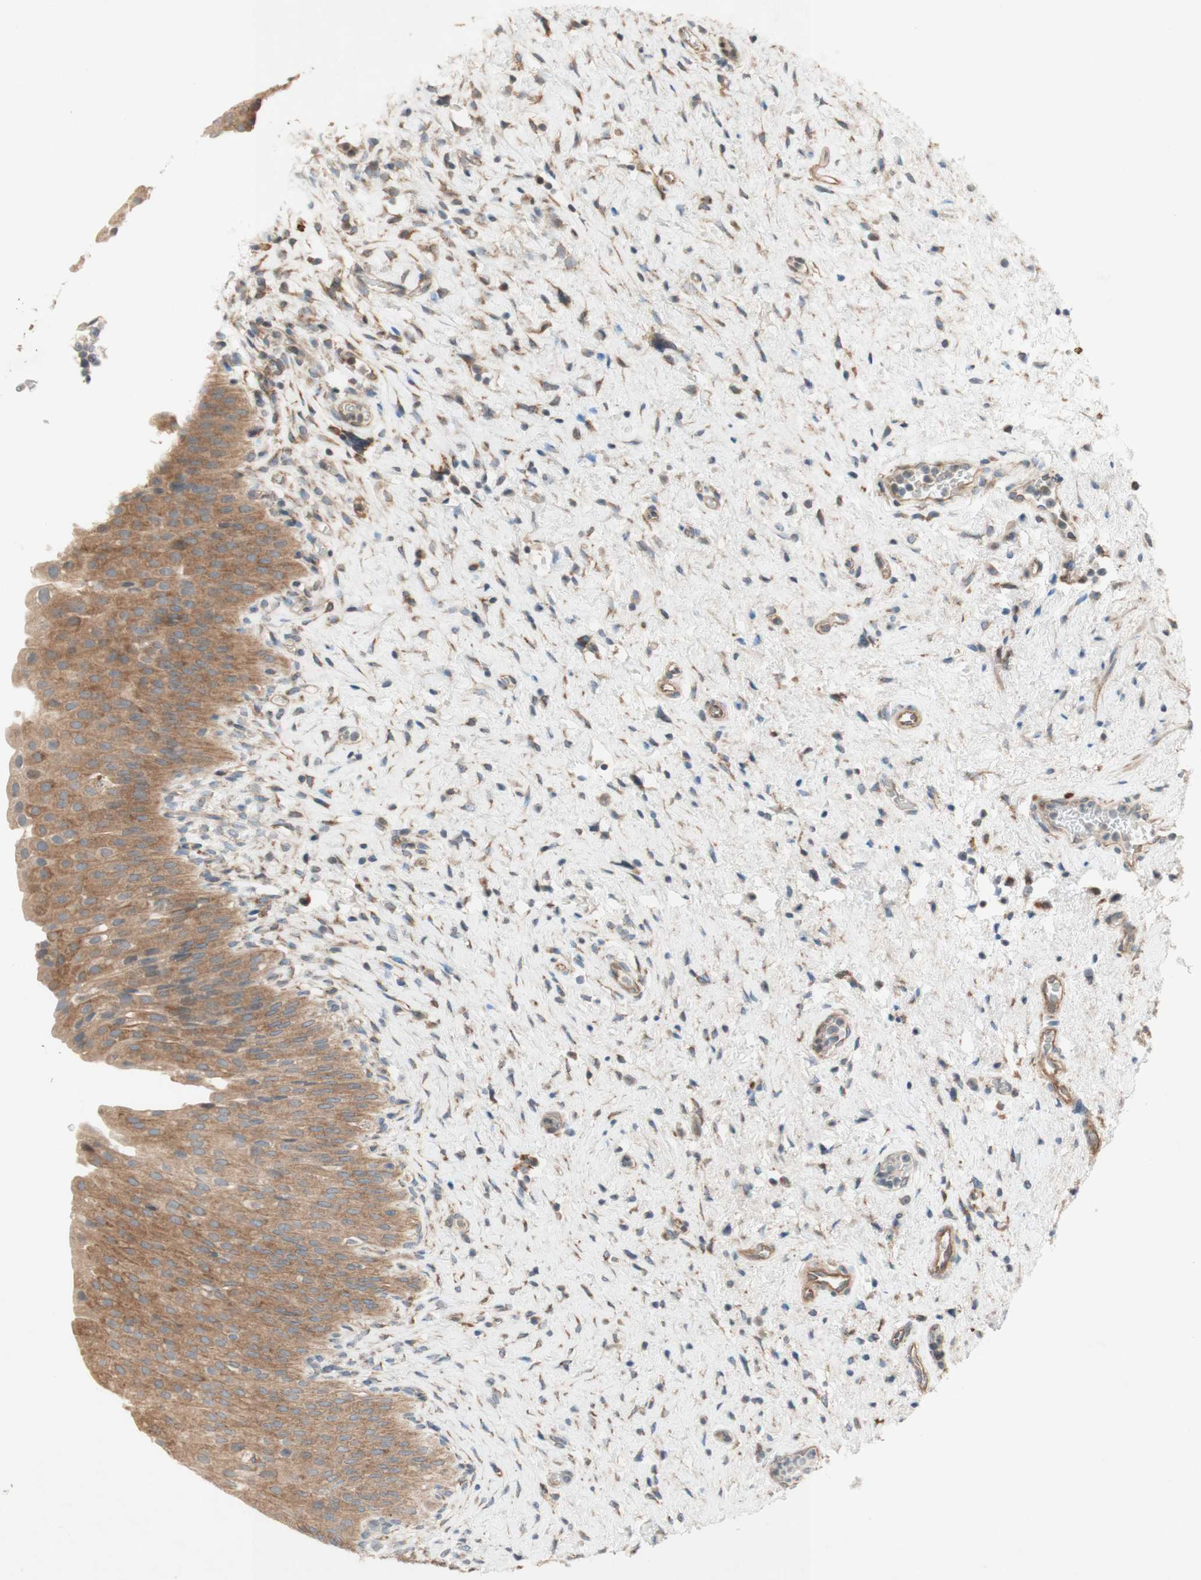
{"staining": {"intensity": "moderate", "quantity": ">75%", "location": "cytoplasmic/membranous"}, "tissue": "urinary bladder", "cell_type": "Urothelial cells", "image_type": "normal", "snomed": [{"axis": "morphology", "description": "Normal tissue, NOS"}, {"axis": "morphology", "description": "Urothelial carcinoma, High grade"}, {"axis": "topography", "description": "Urinary bladder"}], "caption": "High-magnification brightfield microscopy of unremarkable urinary bladder stained with DAB (brown) and counterstained with hematoxylin (blue). urothelial cells exhibit moderate cytoplasmic/membranous expression is seen in about>75% of cells.", "gene": "SOCS2", "patient": {"sex": "male", "age": 46}}